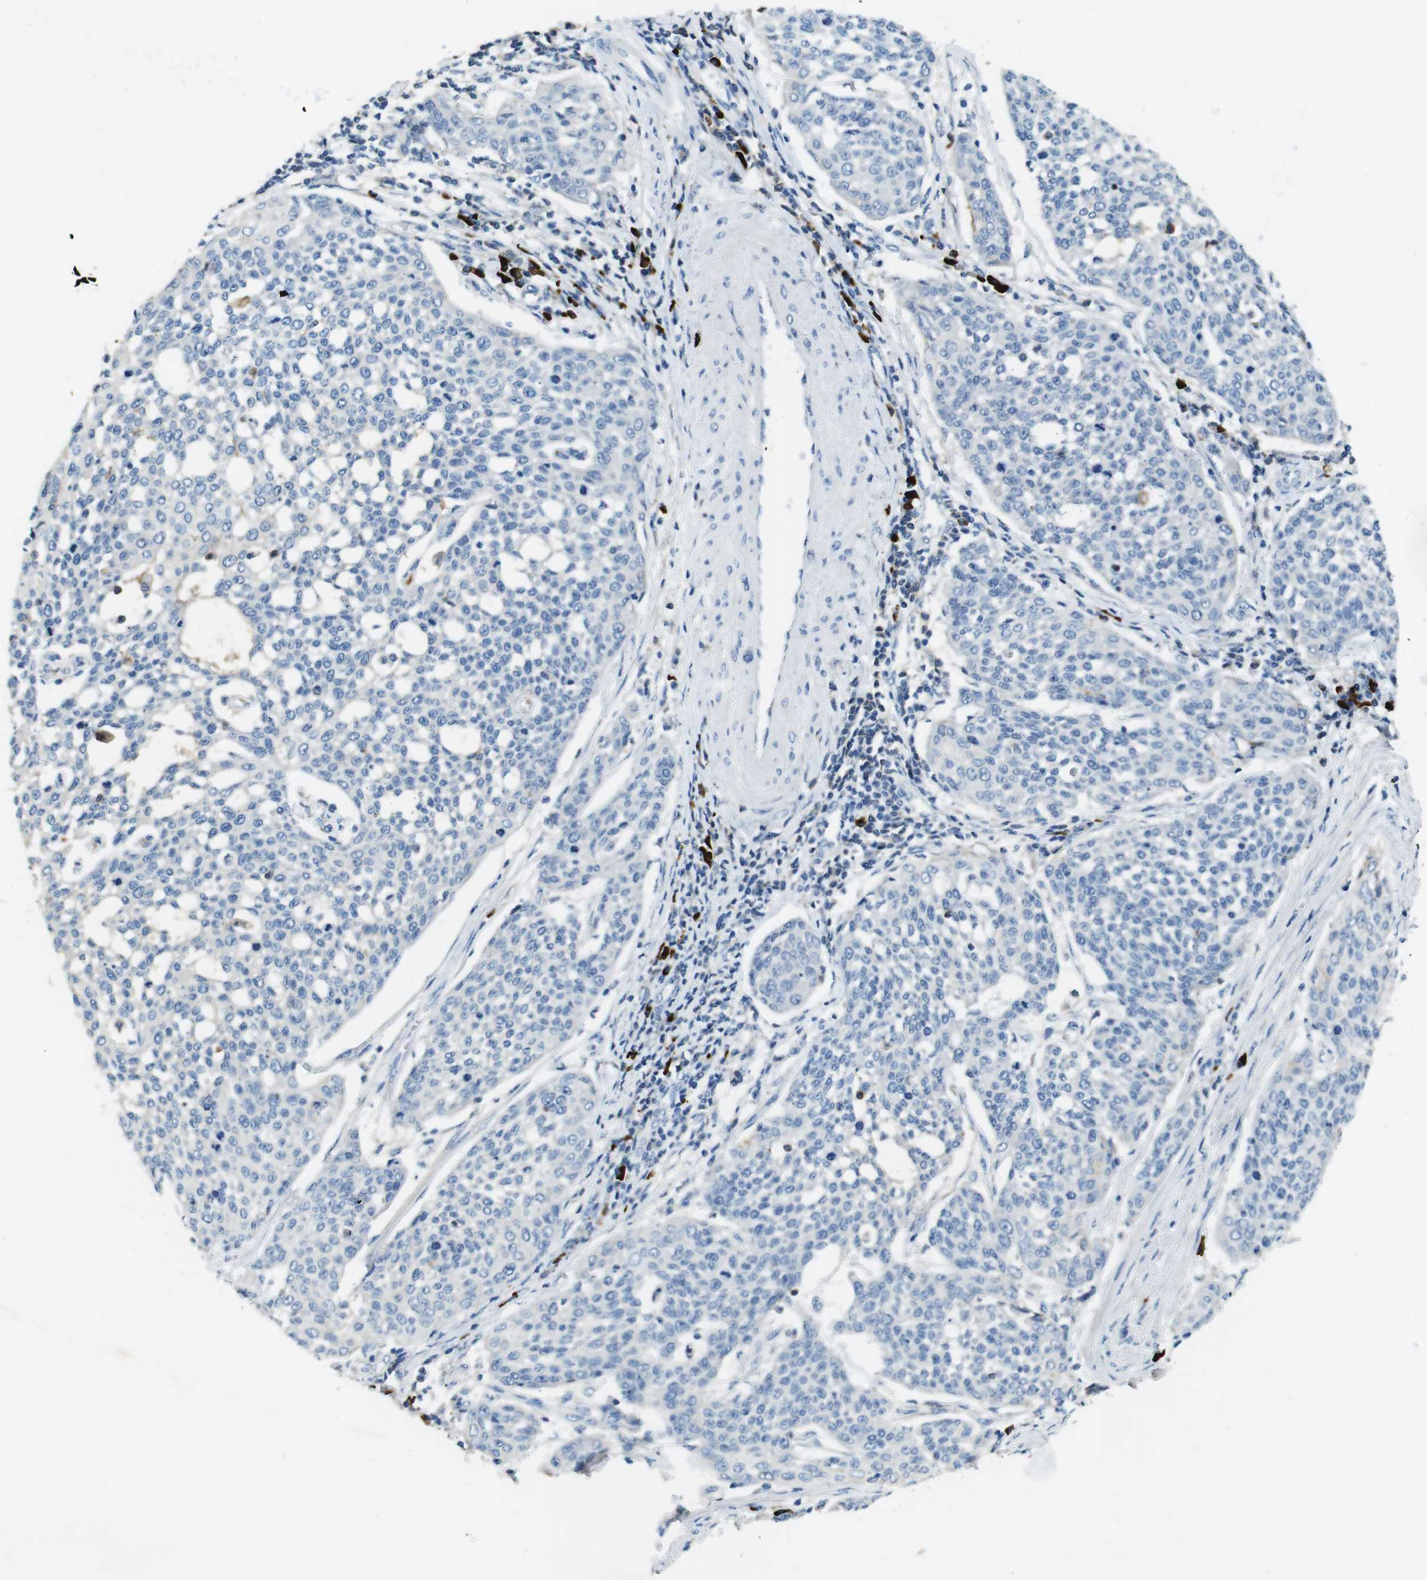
{"staining": {"intensity": "negative", "quantity": "none", "location": "none"}, "tissue": "cervical cancer", "cell_type": "Tumor cells", "image_type": "cancer", "snomed": [{"axis": "morphology", "description": "Squamous cell carcinoma, NOS"}, {"axis": "topography", "description": "Cervix"}], "caption": "Histopathology image shows no protein expression in tumor cells of cervical cancer (squamous cell carcinoma) tissue.", "gene": "SLC35A3", "patient": {"sex": "female", "age": 34}}